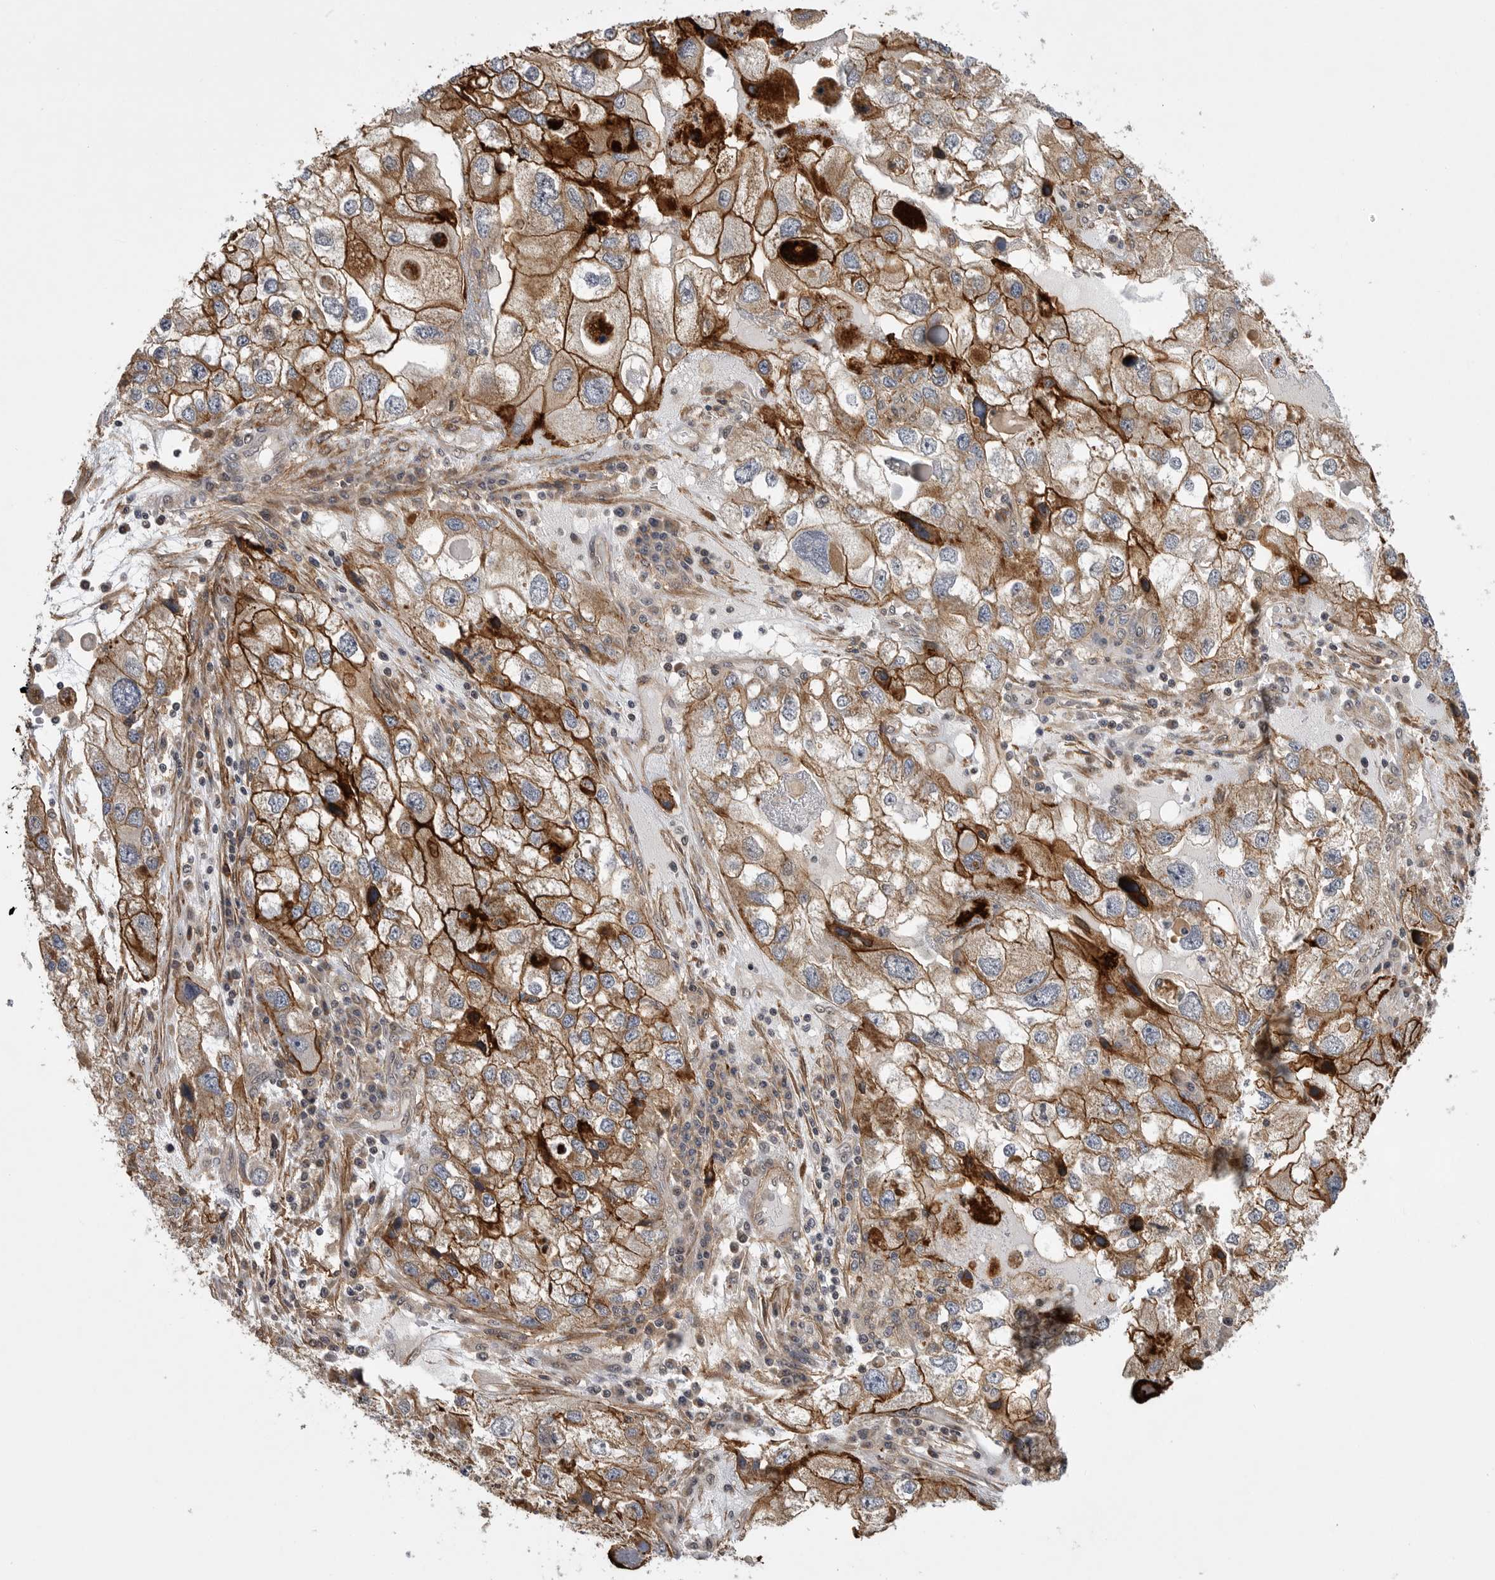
{"staining": {"intensity": "moderate", "quantity": ">75%", "location": "cytoplasmic/membranous"}, "tissue": "endometrial cancer", "cell_type": "Tumor cells", "image_type": "cancer", "snomed": [{"axis": "morphology", "description": "Adenocarcinoma, NOS"}, {"axis": "topography", "description": "Endometrium"}], "caption": "This photomicrograph demonstrates immunohistochemistry staining of adenocarcinoma (endometrial), with medium moderate cytoplasmic/membranous staining in approximately >75% of tumor cells.", "gene": "NECTIN1", "patient": {"sex": "female", "age": 49}}